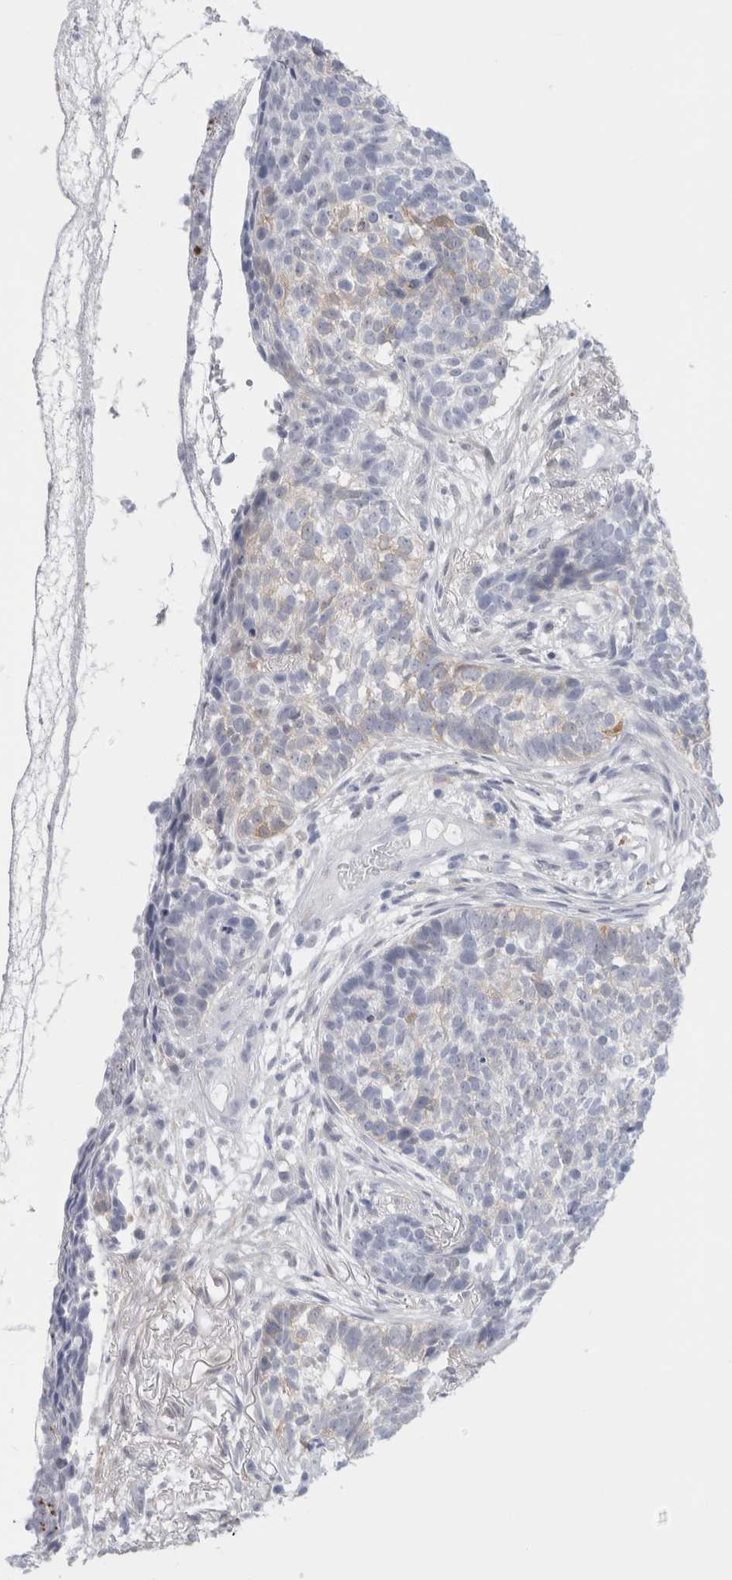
{"staining": {"intensity": "weak", "quantity": "25%-75%", "location": "cytoplasmic/membranous"}, "tissue": "skin cancer", "cell_type": "Tumor cells", "image_type": "cancer", "snomed": [{"axis": "morphology", "description": "Basal cell carcinoma"}, {"axis": "topography", "description": "Skin"}], "caption": "High-magnification brightfield microscopy of skin basal cell carcinoma stained with DAB (3,3'-diaminobenzidine) (brown) and counterstained with hematoxylin (blue). tumor cells exhibit weak cytoplasmic/membranous staining is appreciated in approximately25%-75% of cells.", "gene": "NAPEPLD", "patient": {"sex": "male", "age": 85}}